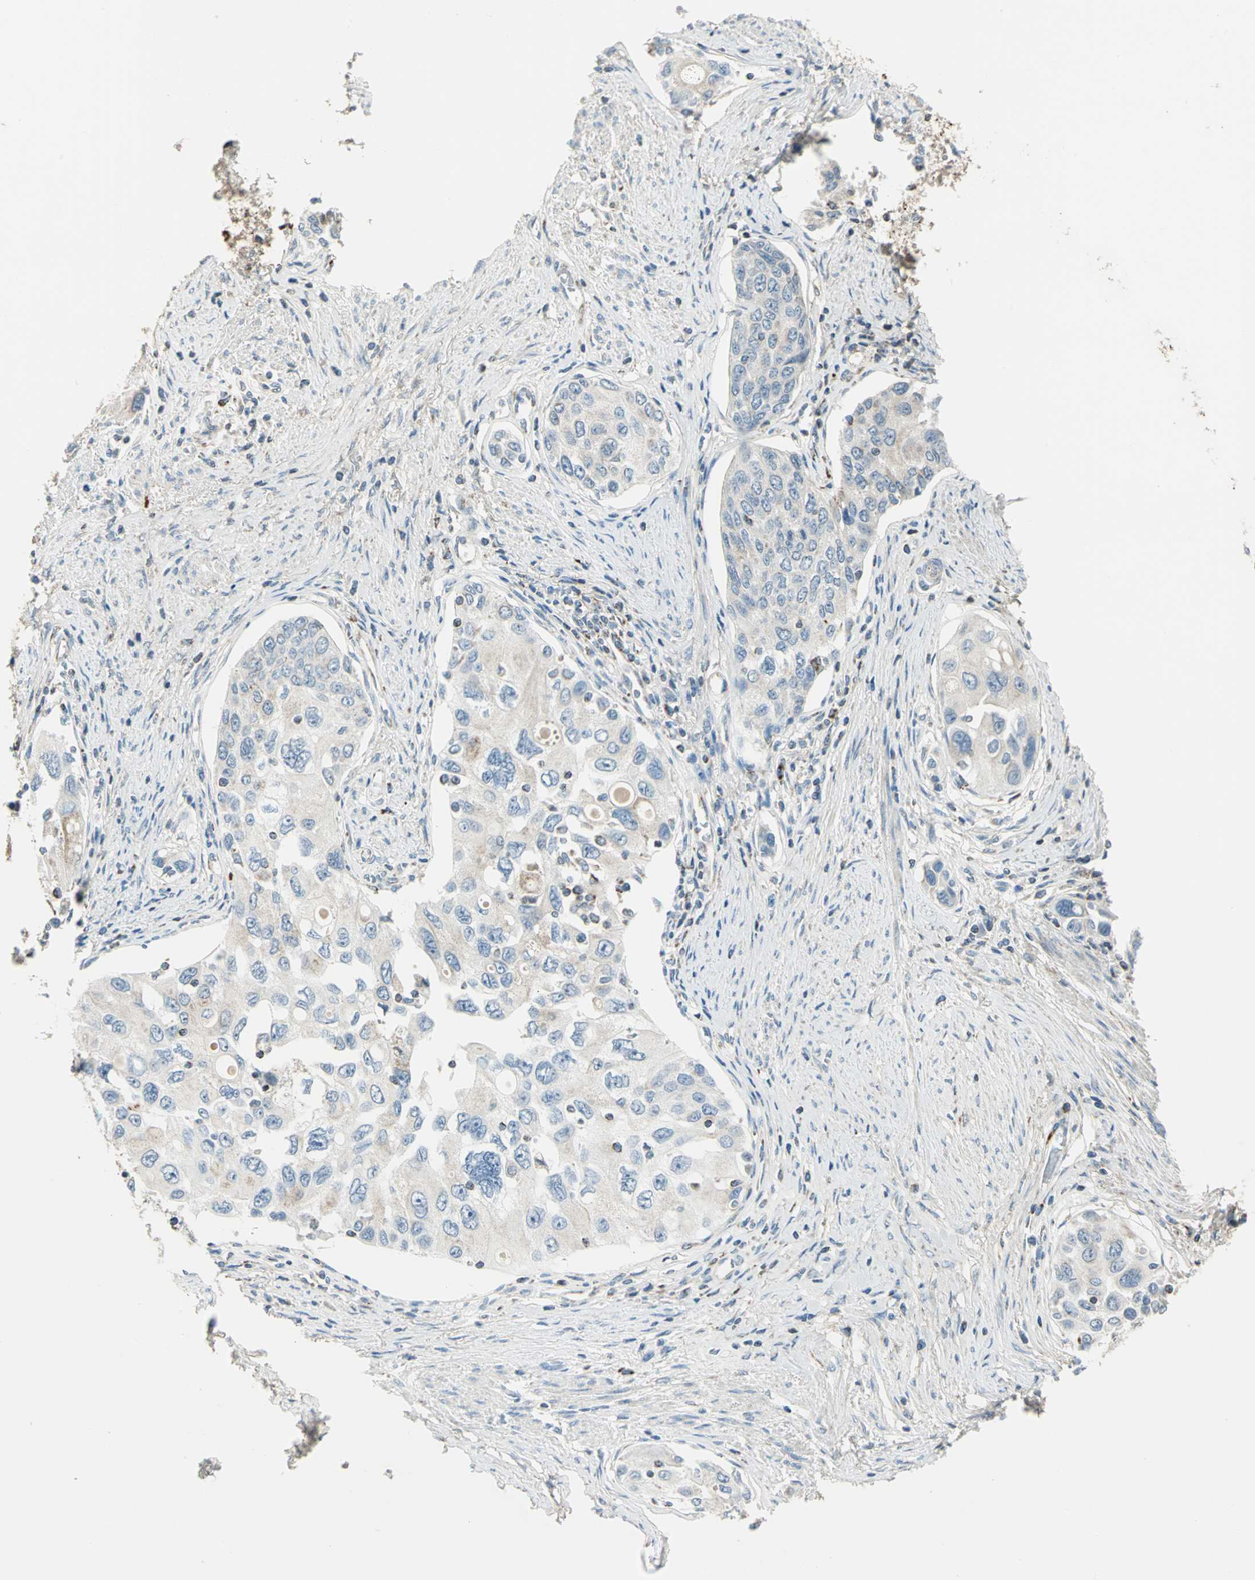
{"staining": {"intensity": "weak", "quantity": "<25%", "location": "cytoplasmic/membranous"}, "tissue": "urothelial cancer", "cell_type": "Tumor cells", "image_type": "cancer", "snomed": [{"axis": "morphology", "description": "Urothelial carcinoma, High grade"}, {"axis": "topography", "description": "Urinary bladder"}], "caption": "IHC of human urothelial cancer reveals no staining in tumor cells.", "gene": "ACADM", "patient": {"sex": "female", "age": 56}}